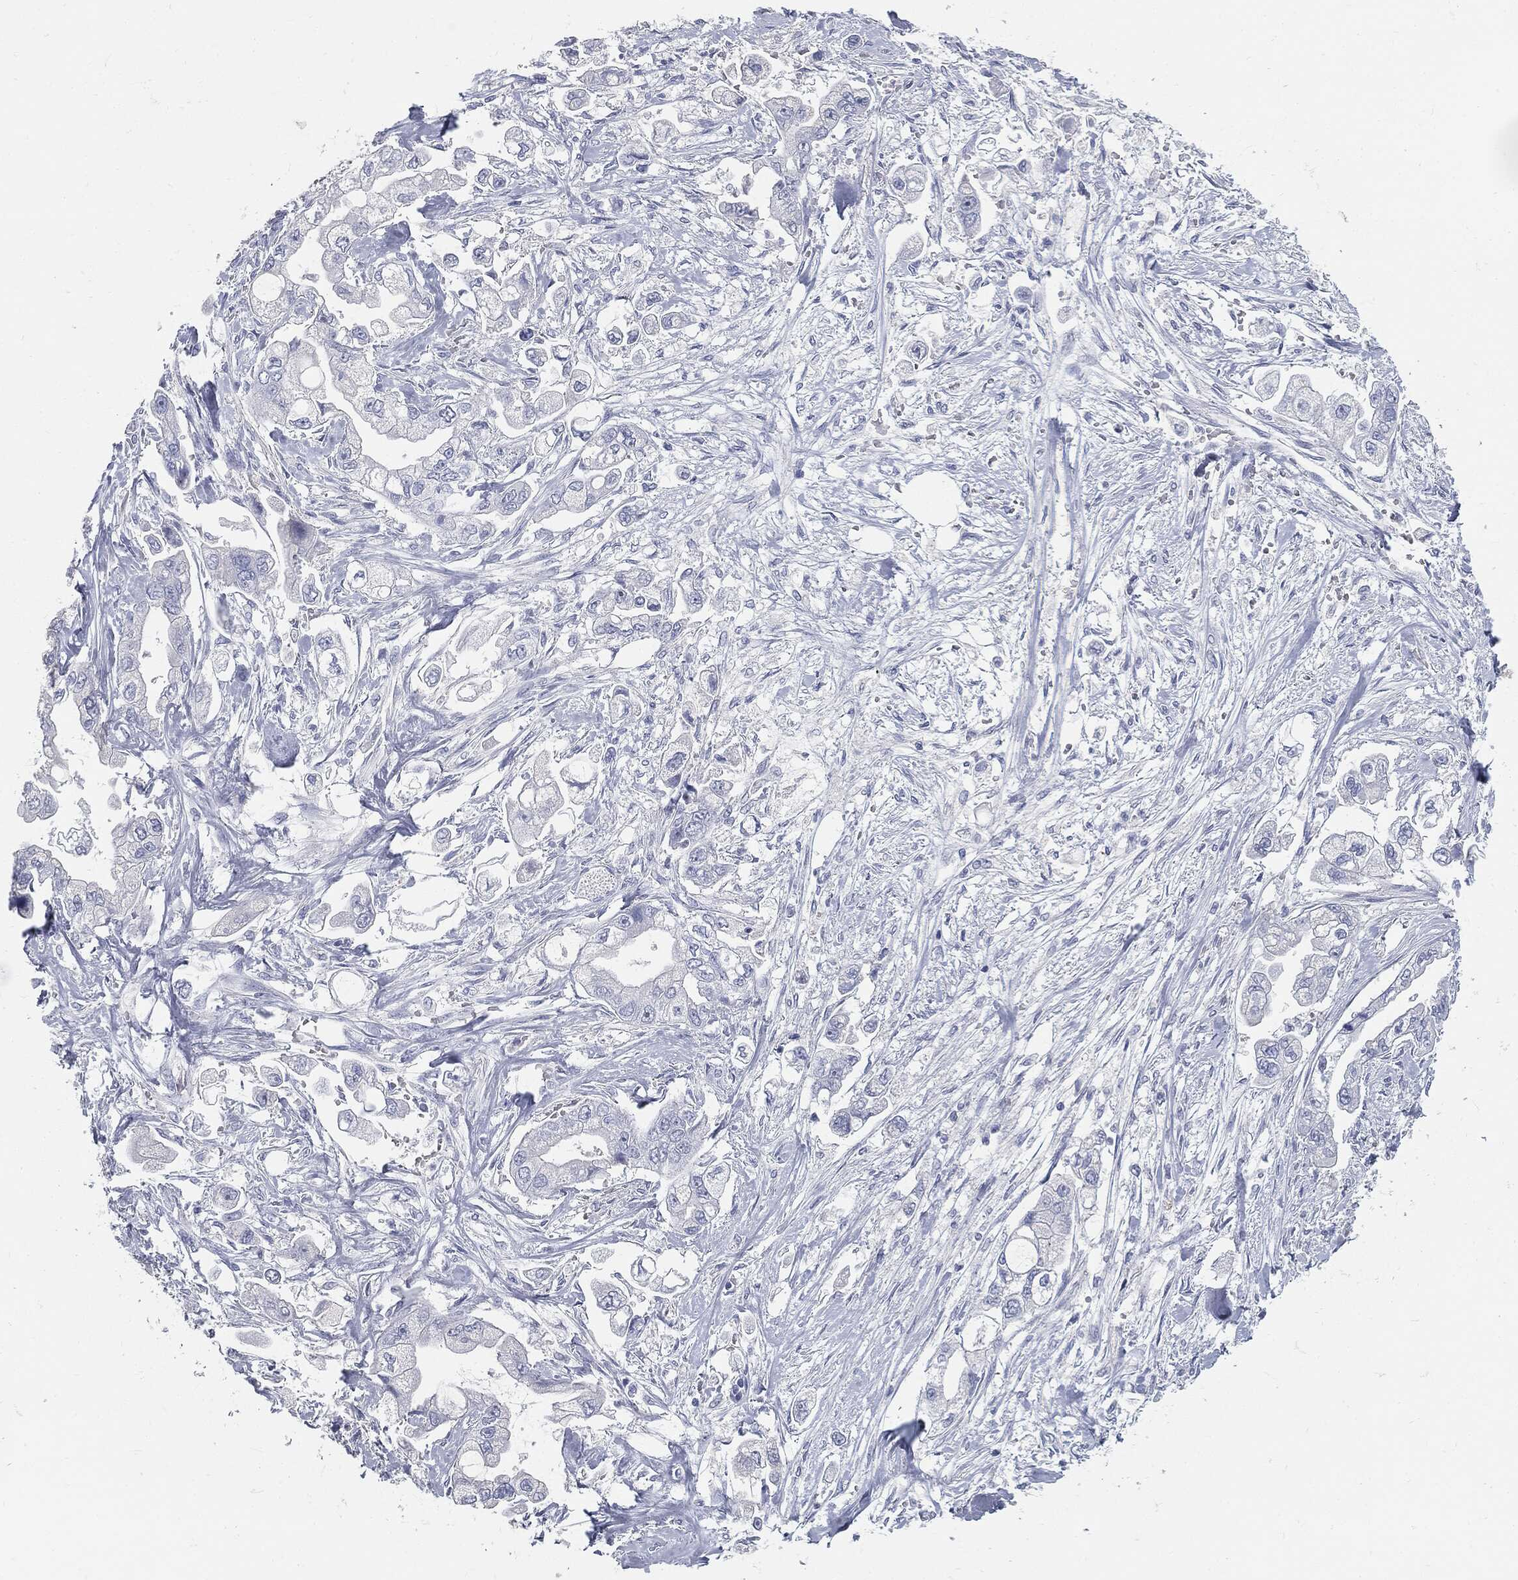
{"staining": {"intensity": "negative", "quantity": "none", "location": "none"}, "tissue": "stomach cancer", "cell_type": "Tumor cells", "image_type": "cancer", "snomed": [{"axis": "morphology", "description": "Adenocarcinoma, NOS"}, {"axis": "topography", "description": "Stomach"}], "caption": "Stomach adenocarcinoma was stained to show a protein in brown. There is no significant staining in tumor cells.", "gene": "CUZD1", "patient": {"sex": "male", "age": 62}}